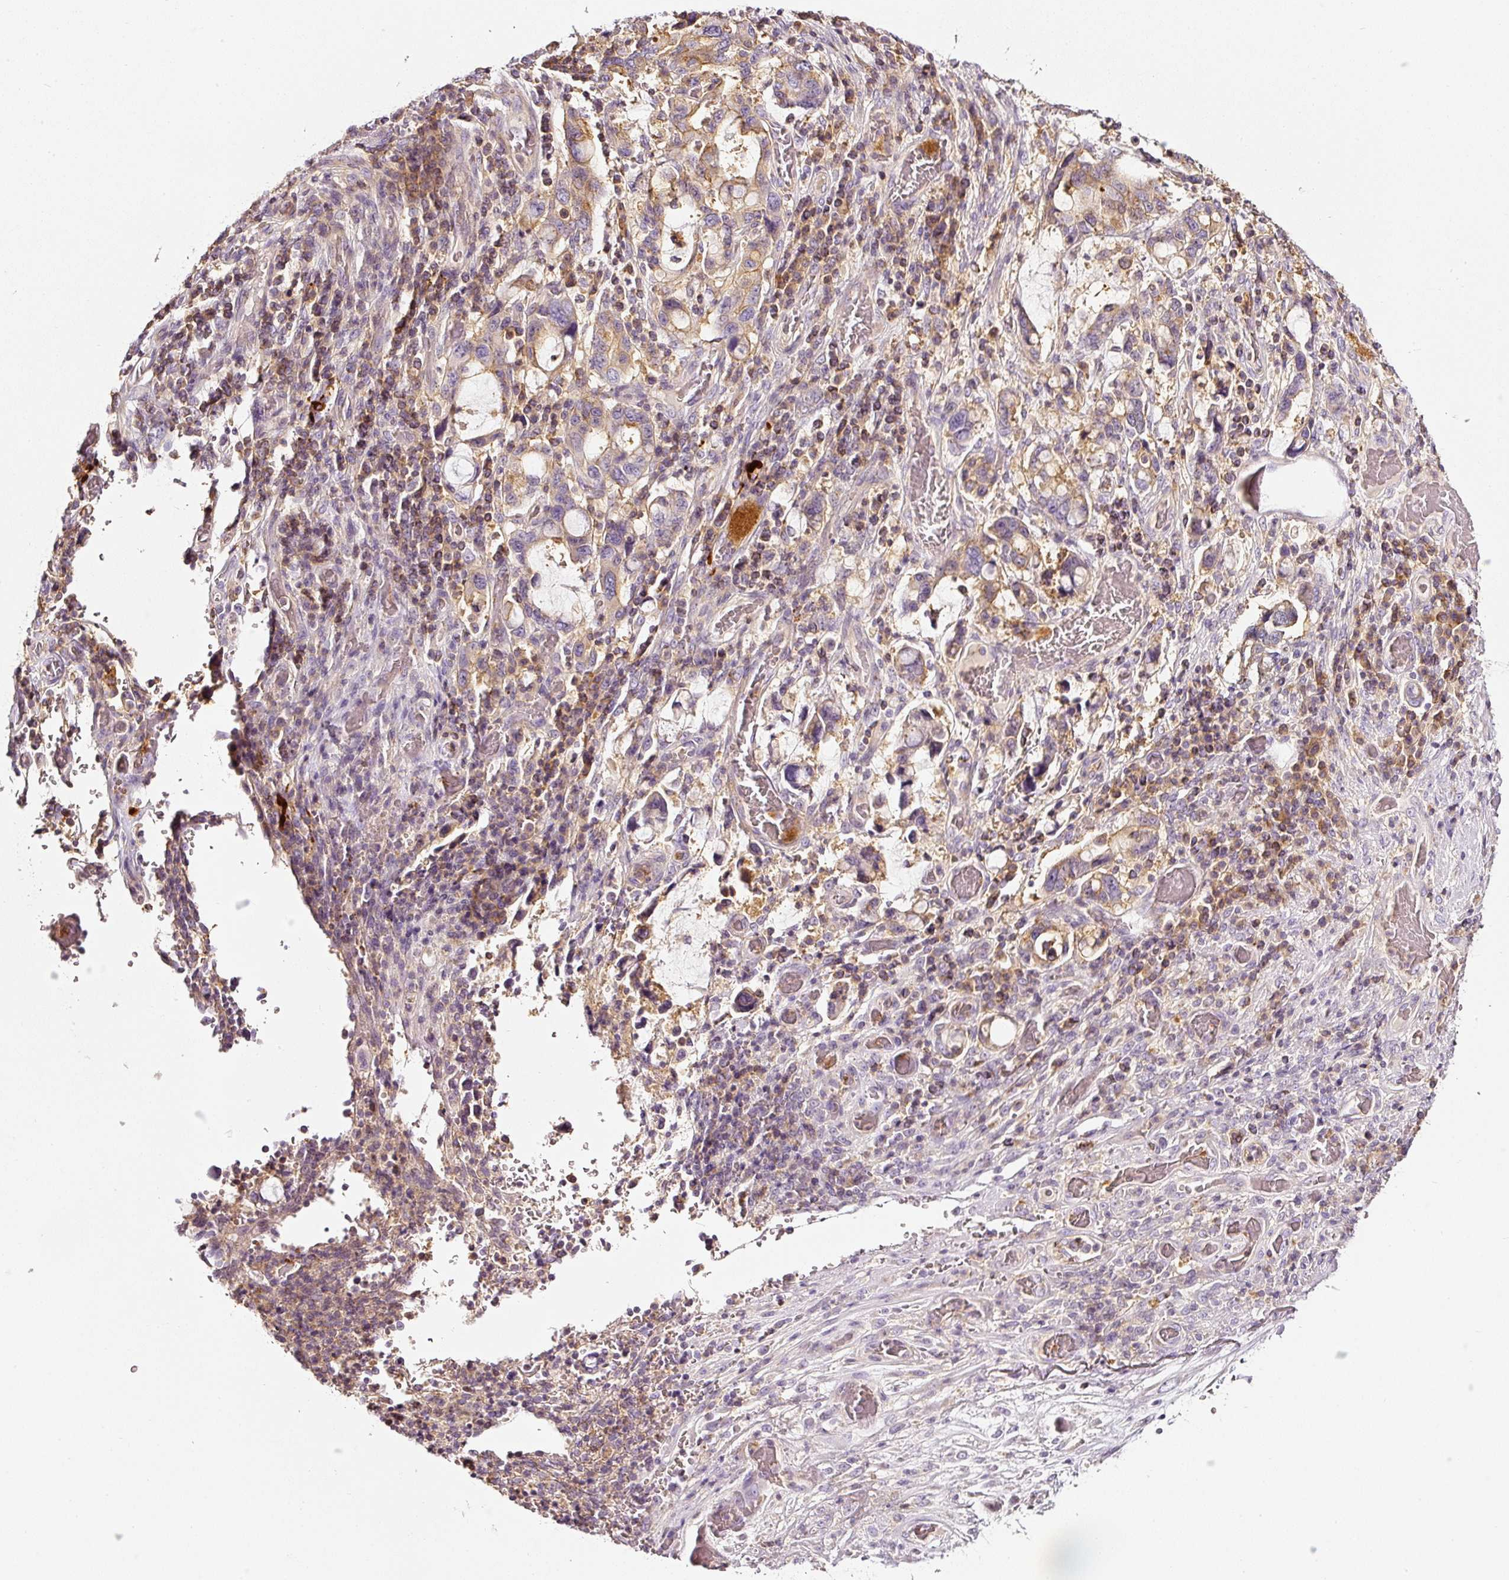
{"staining": {"intensity": "moderate", "quantity": ">75%", "location": "cytoplasmic/membranous"}, "tissue": "stomach cancer", "cell_type": "Tumor cells", "image_type": "cancer", "snomed": [{"axis": "morphology", "description": "Adenocarcinoma, NOS"}, {"axis": "topography", "description": "Stomach, upper"}, {"axis": "topography", "description": "Stomach"}], "caption": "Protein expression analysis of stomach cancer (adenocarcinoma) demonstrates moderate cytoplasmic/membranous expression in approximately >75% of tumor cells.", "gene": "CD47", "patient": {"sex": "male", "age": 62}}